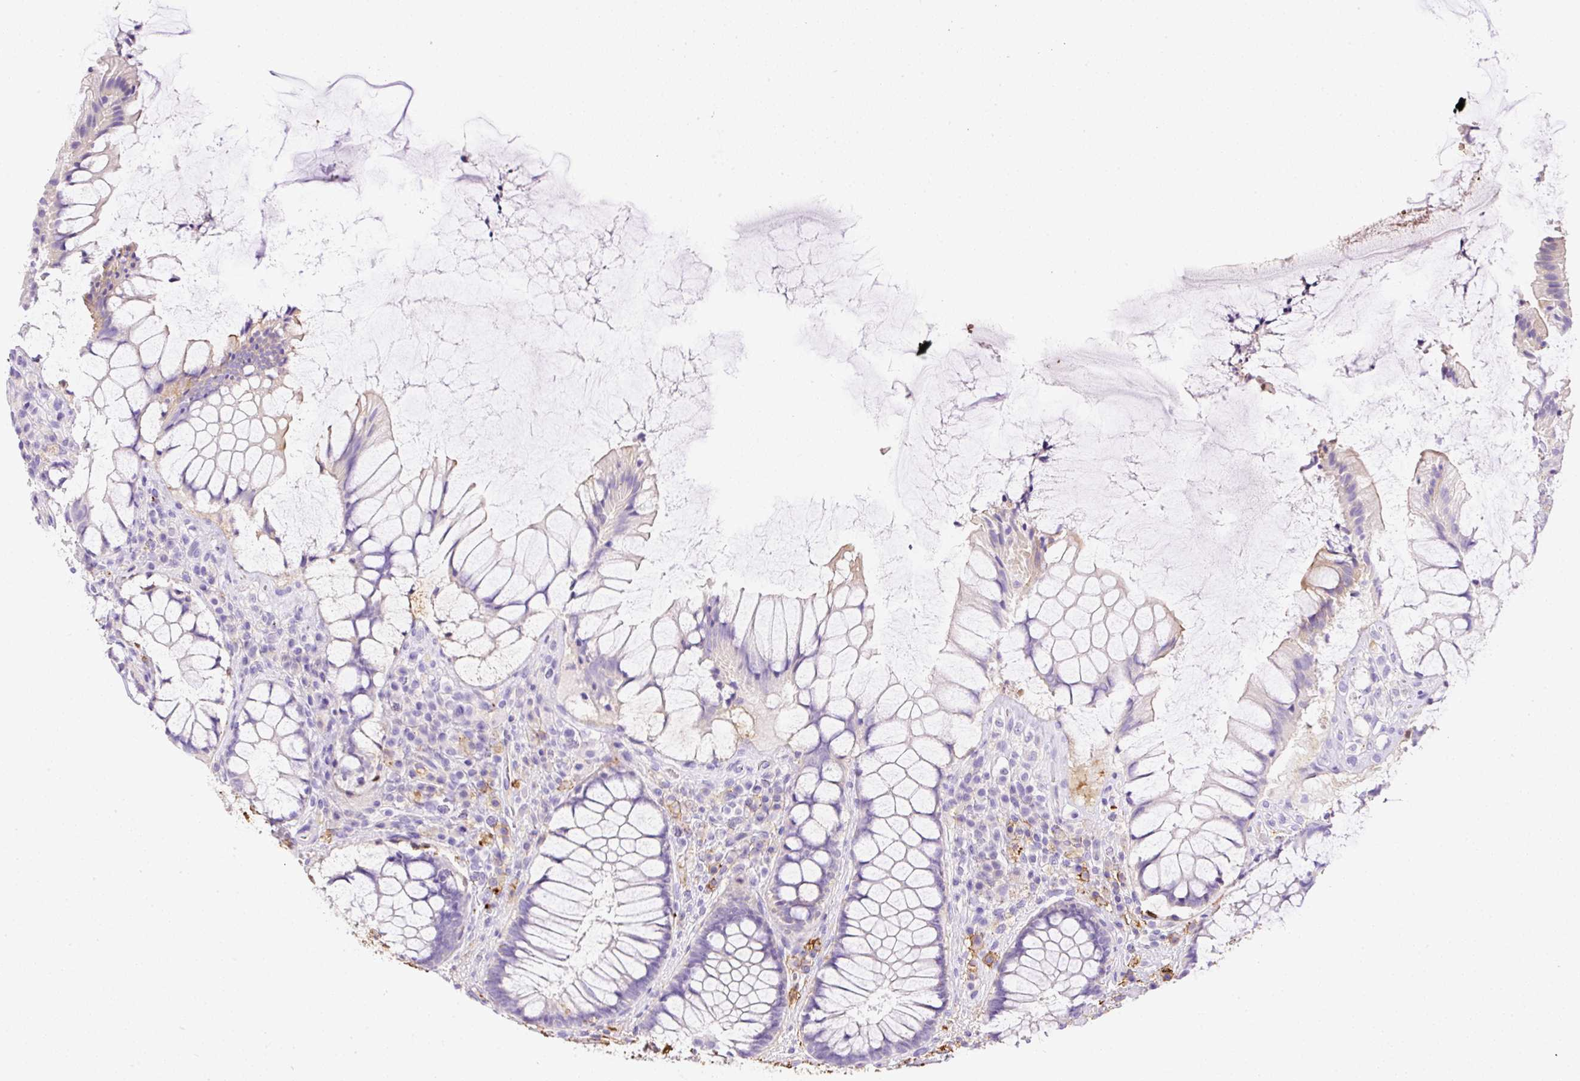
{"staining": {"intensity": "negative", "quantity": "none", "location": "none"}, "tissue": "rectum", "cell_type": "Glandular cells", "image_type": "normal", "snomed": [{"axis": "morphology", "description": "Normal tissue, NOS"}, {"axis": "topography", "description": "Rectum"}], "caption": "Photomicrograph shows no protein positivity in glandular cells of benign rectum. The staining is performed using DAB (3,3'-diaminobenzidine) brown chromogen with nuclei counter-stained in using hematoxylin.", "gene": "APCS", "patient": {"sex": "female", "age": 58}}